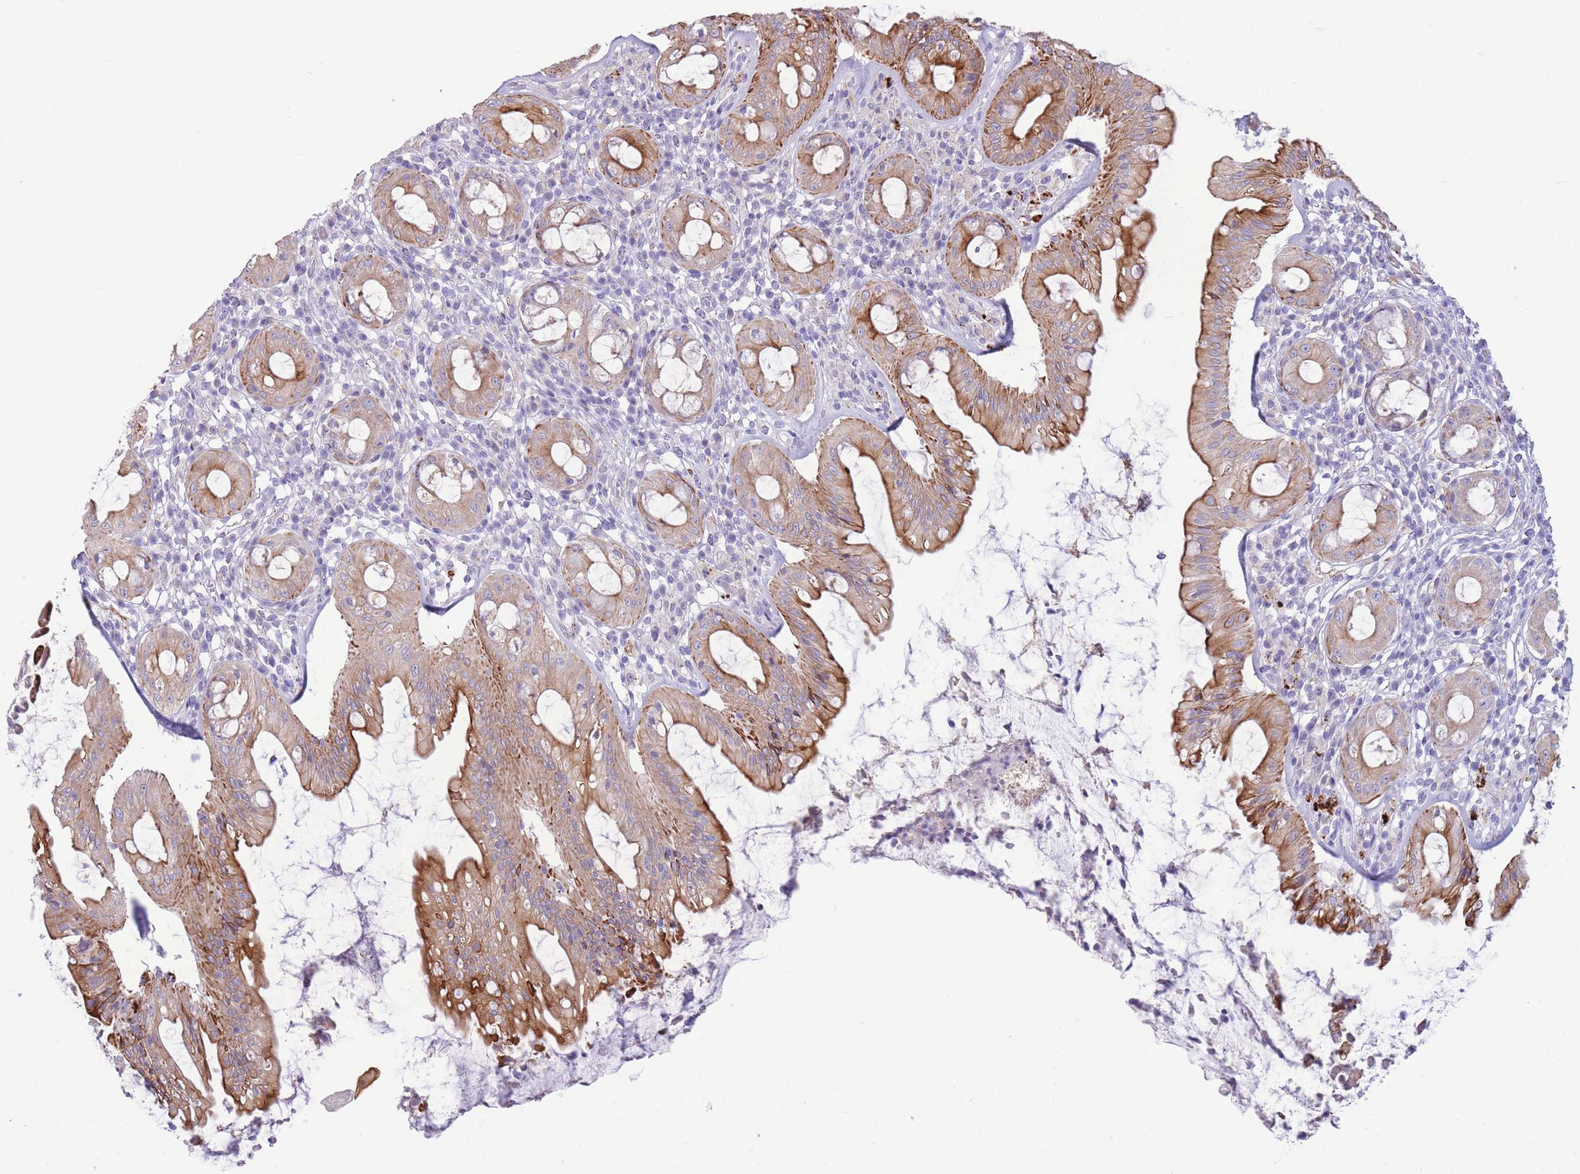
{"staining": {"intensity": "moderate", "quantity": "25%-75%", "location": "cytoplasmic/membranous"}, "tissue": "rectum", "cell_type": "Glandular cells", "image_type": "normal", "snomed": [{"axis": "morphology", "description": "Normal tissue, NOS"}, {"axis": "topography", "description": "Rectum"}], "caption": "A photomicrograph of human rectum stained for a protein shows moderate cytoplasmic/membranous brown staining in glandular cells.", "gene": "VWA8", "patient": {"sex": "female", "age": 57}}